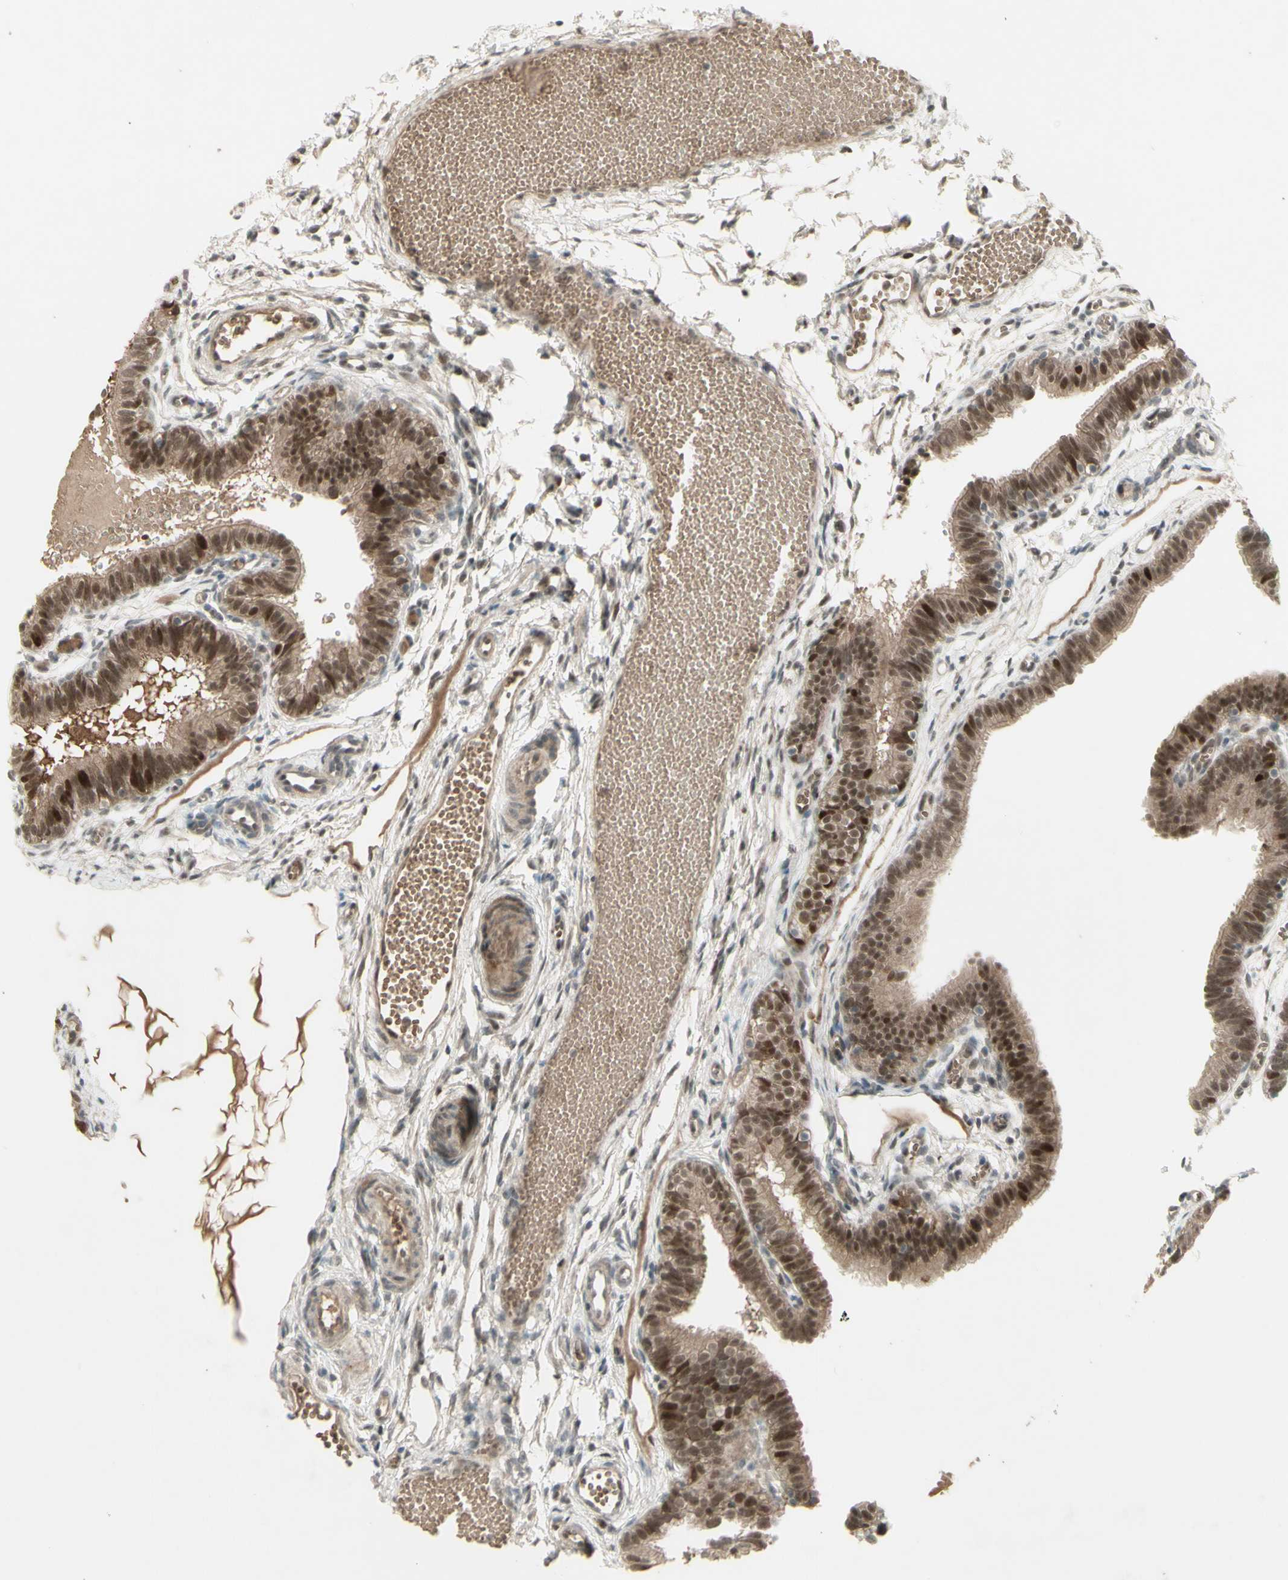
{"staining": {"intensity": "weak", "quantity": ">75%", "location": "cytoplasmic/membranous,nuclear"}, "tissue": "fallopian tube", "cell_type": "Glandular cells", "image_type": "normal", "snomed": [{"axis": "morphology", "description": "Normal tissue, NOS"}, {"axis": "topography", "description": "Fallopian tube"}, {"axis": "topography", "description": "Placenta"}], "caption": "The micrograph shows immunohistochemical staining of normal fallopian tube. There is weak cytoplasmic/membranous,nuclear staining is identified in approximately >75% of glandular cells. Using DAB (3,3'-diaminobenzidine) (brown) and hematoxylin (blue) stains, captured at high magnification using brightfield microscopy.", "gene": "MSH6", "patient": {"sex": "female", "age": 34}}